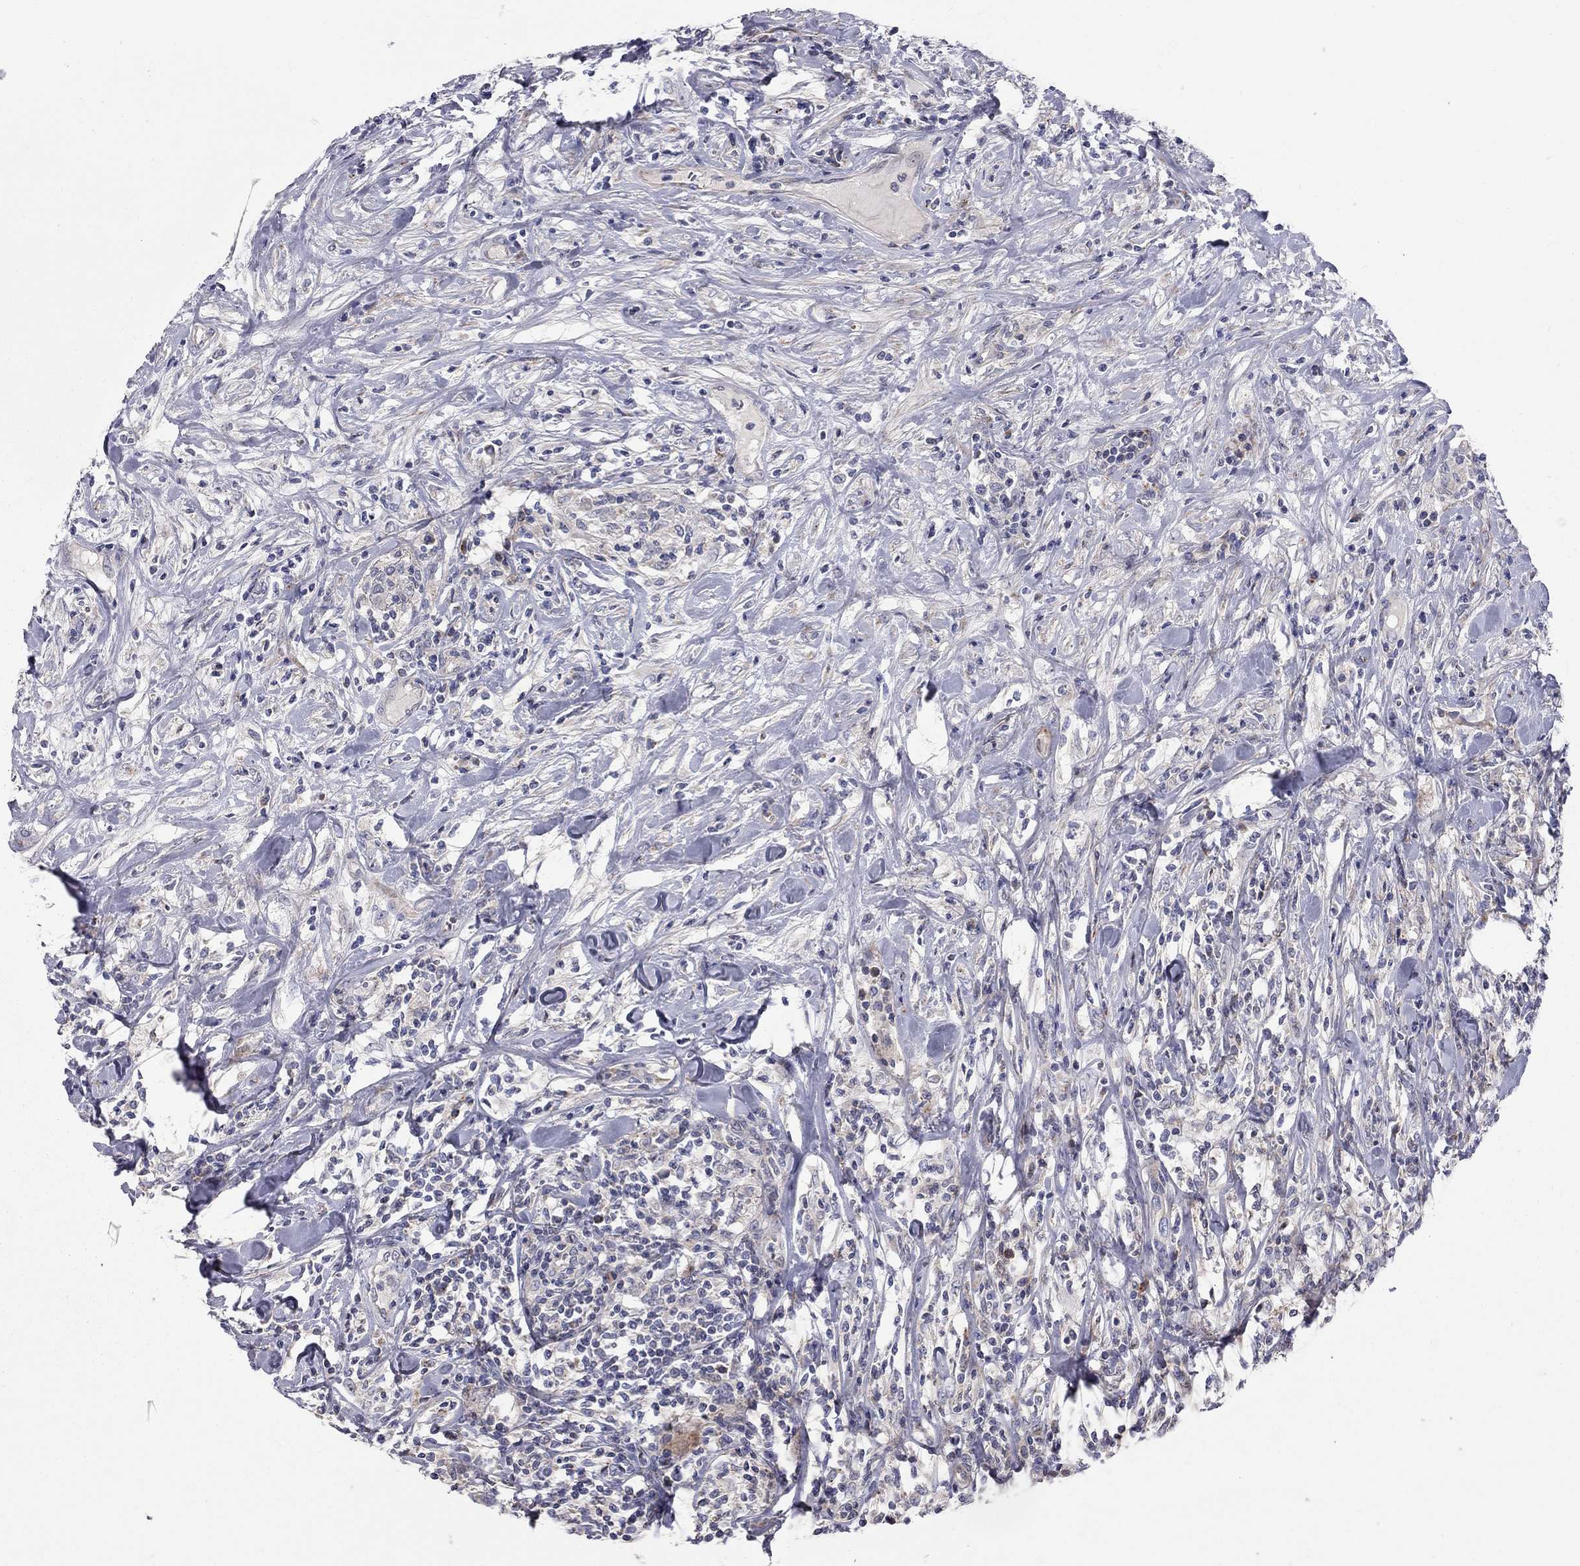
{"staining": {"intensity": "negative", "quantity": "none", "location": "none"}, "tissue": "lymphoma", "cell_type": "Tumor cells", "image_type": "cancer", "snomed": [{"axis": "morphology", "description": "Malignant lymphoma, non-Hodgkin's type, High grade"}, {"axis": "topography", "description": "Lymph node"}], "caption": "Malignant lymphoma, non-Hodgkin's type (high-grade) stained for a protein using immunohistochemistry demonstrates no staining tumor cells.", "gene": "KANSL1L", "patient": {"sex": "female", "age": 84}}